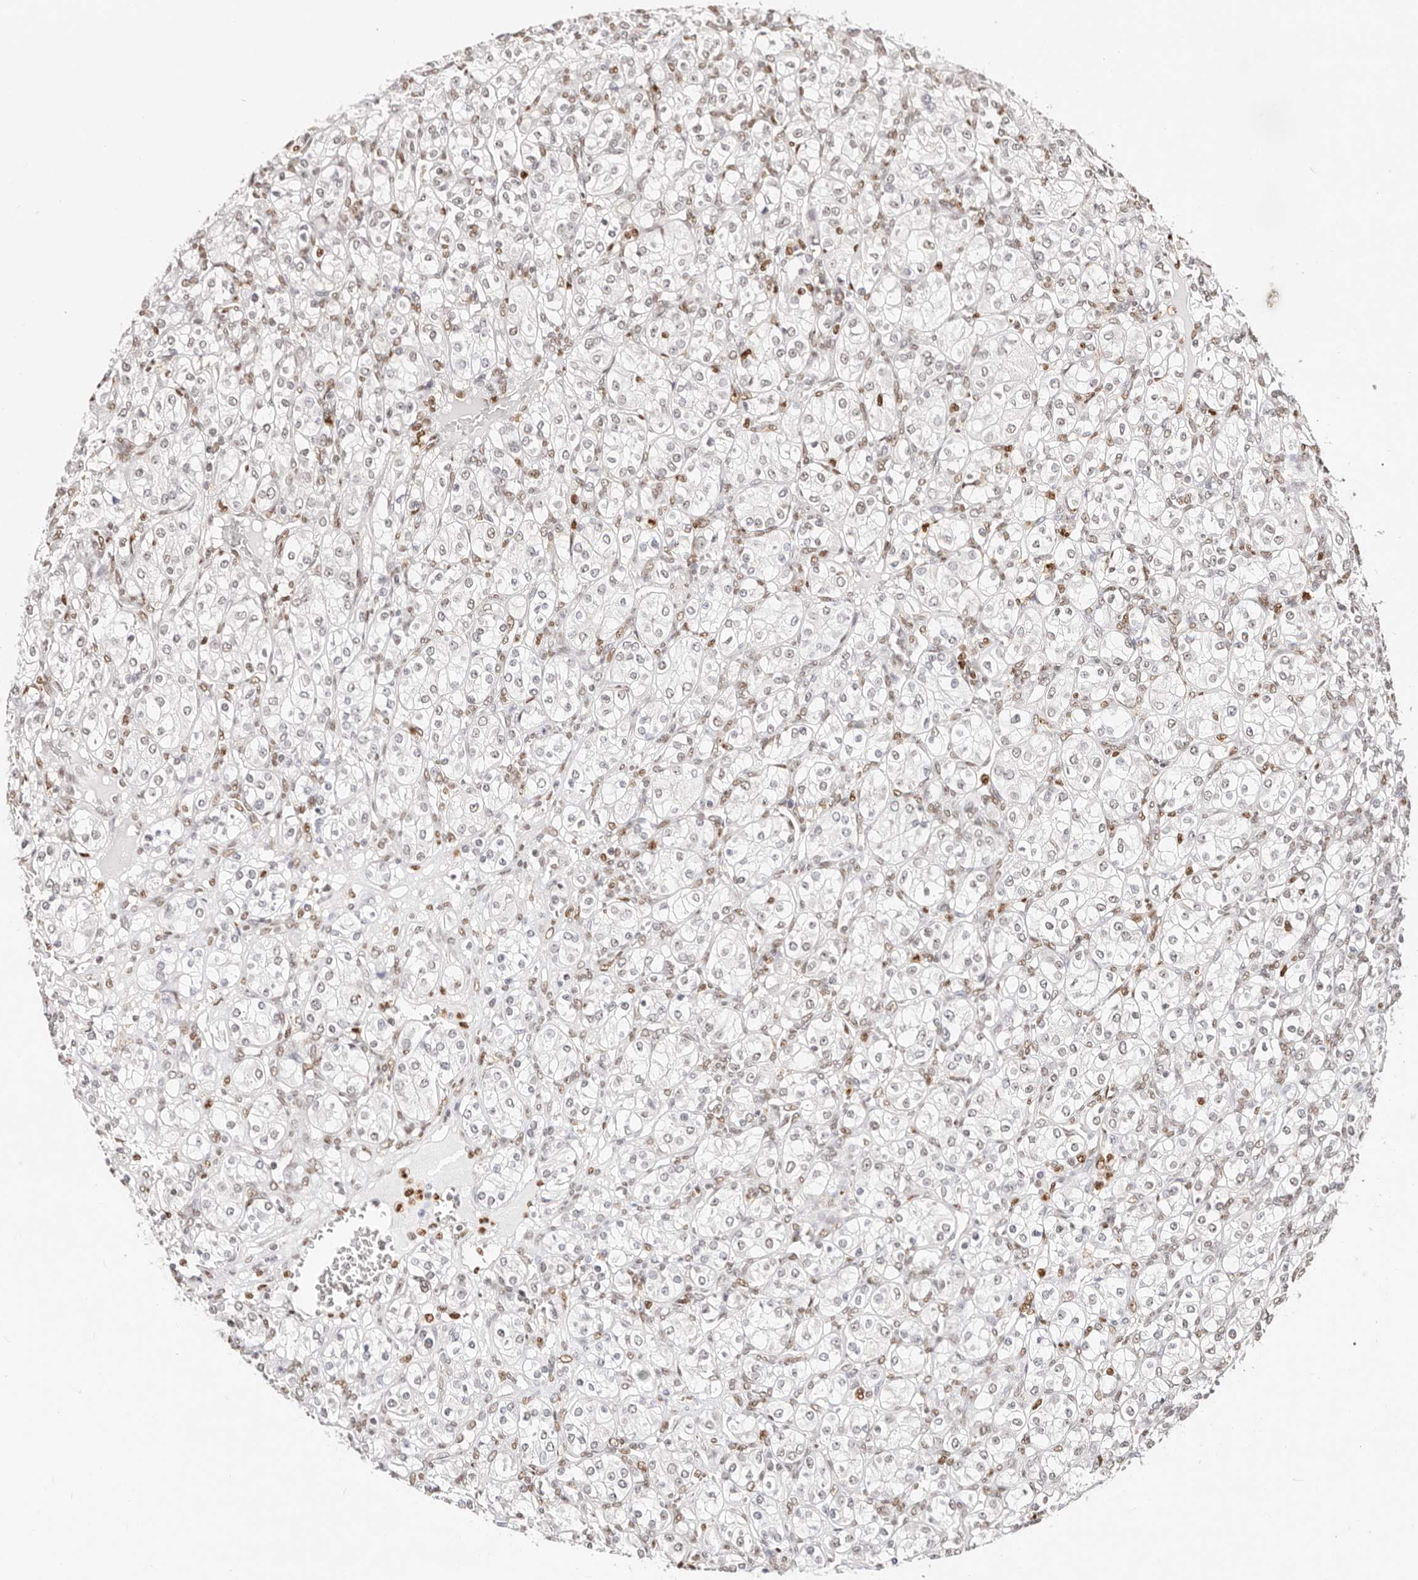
{"staining": {"intensity": "negative", "quantity": "none", "location": "none"}, "tissue": "renal cancer", "cell_type": "Tumor cells", "image_type": "cancer", "snomed": [{"axis": "morphology", "description": "Adenocarcinoma, NOS"}, {"axis": "topography", "description": "Kidney"}], "caption": "DAB immunohistochemical staining of renal adenocarcinoma demonstrates no significant staining in tumor cells. (DAB (3,3'-diaminobenzidine) immunohistochemistry (IHC) visualized using brightfield microscopy, high magnification).", "gene": "TKT", "patient": {"sex": "male", "age": 77}}